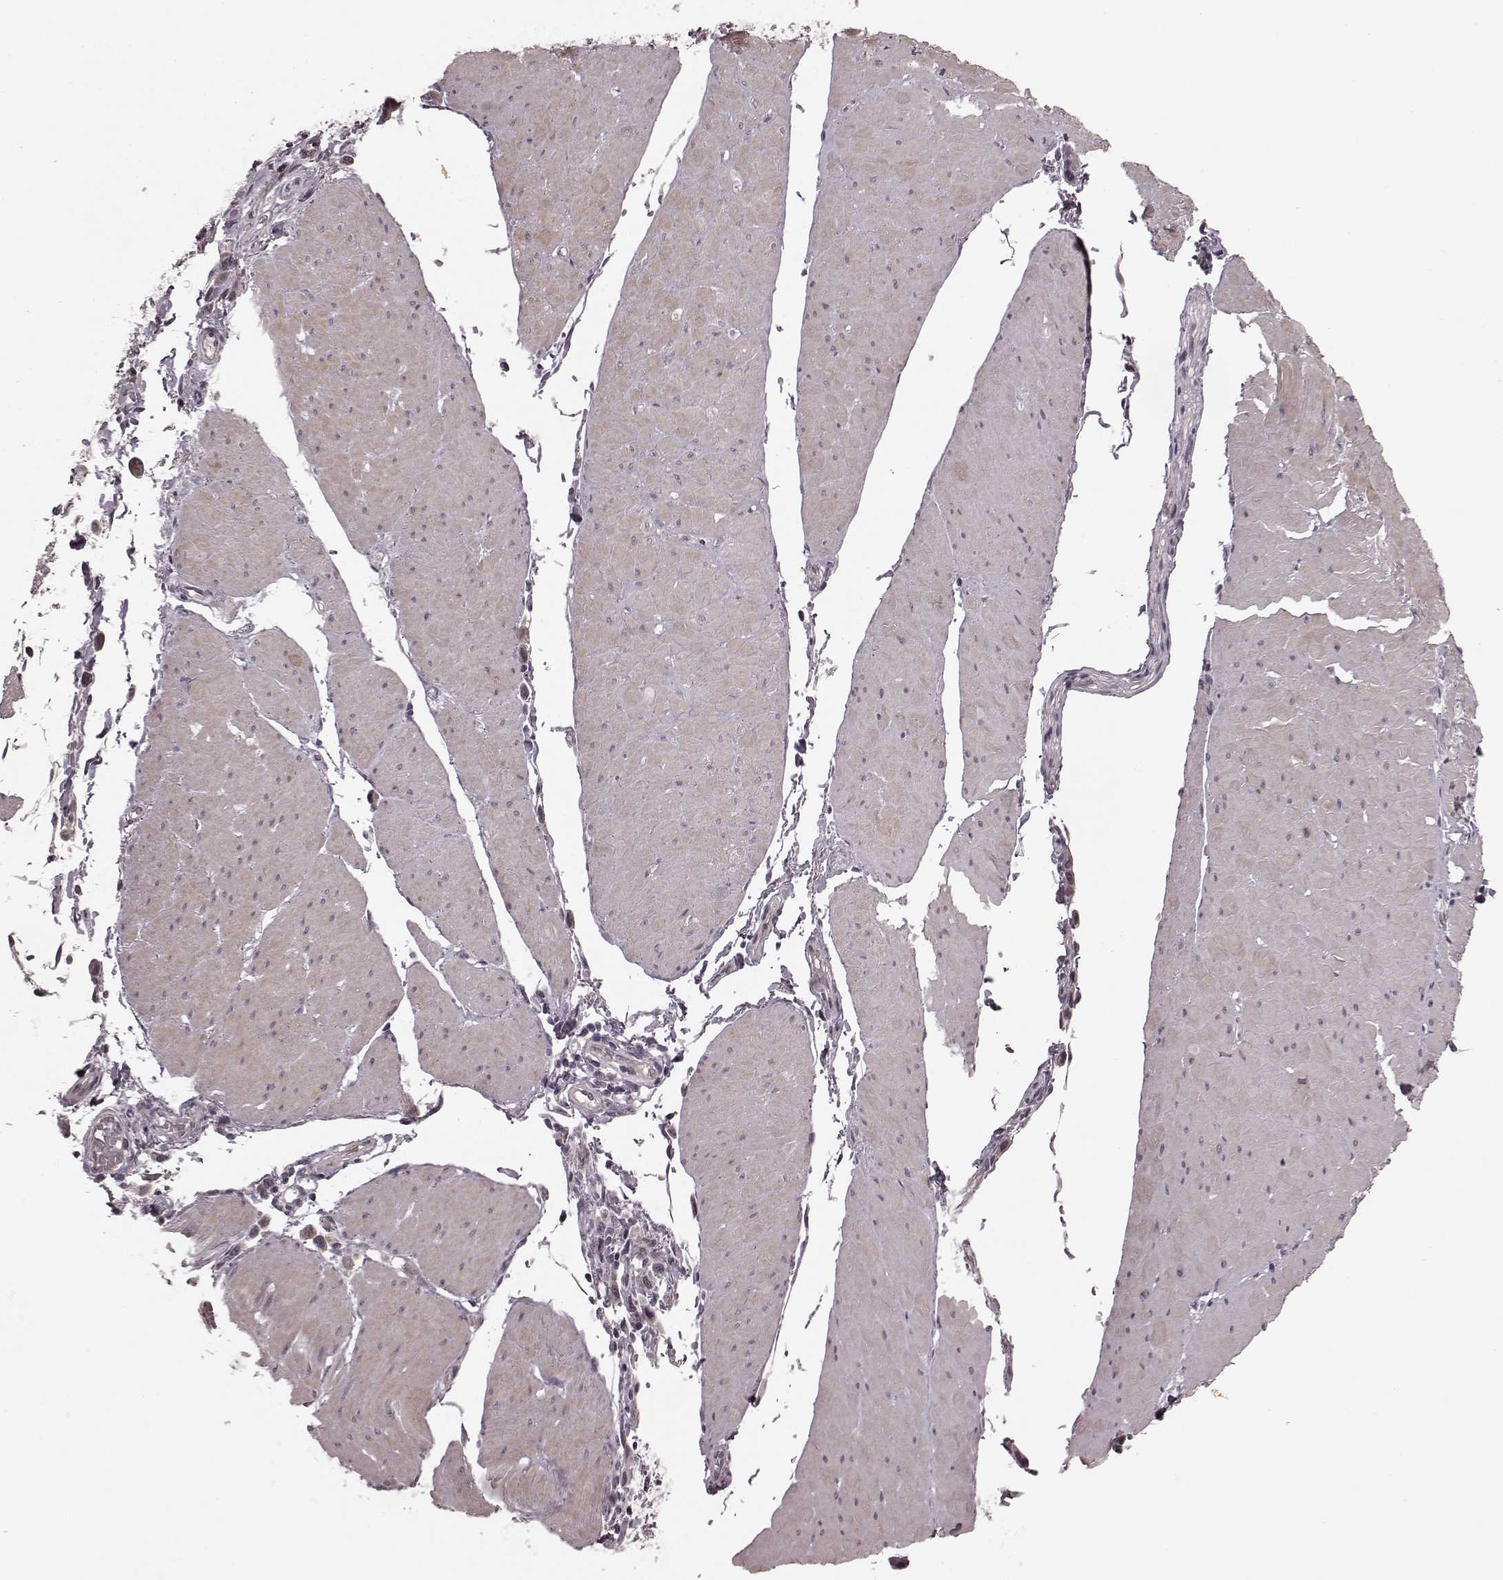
{"staining": {"intensity": "weak", "quantity": ">75%", "location": "cytoplasmic/membranous"}, "tissue": "stomach cancer", "cell_type": "Tumor cells", "image_type": "cancer", "snomed": [{"axis": "morphology", "description": "Adenocarcinoma, NOS"}, {"axis": "topography", "description": "Stomach"}], "caption": "Tumor cells reveal weak cytoplasmic/membranous positivity in about >75% of cells in stomach cancer (adenocarcinoma).", "gene": "PLCB4", "patient": {"sex": "male", "age": 47}}